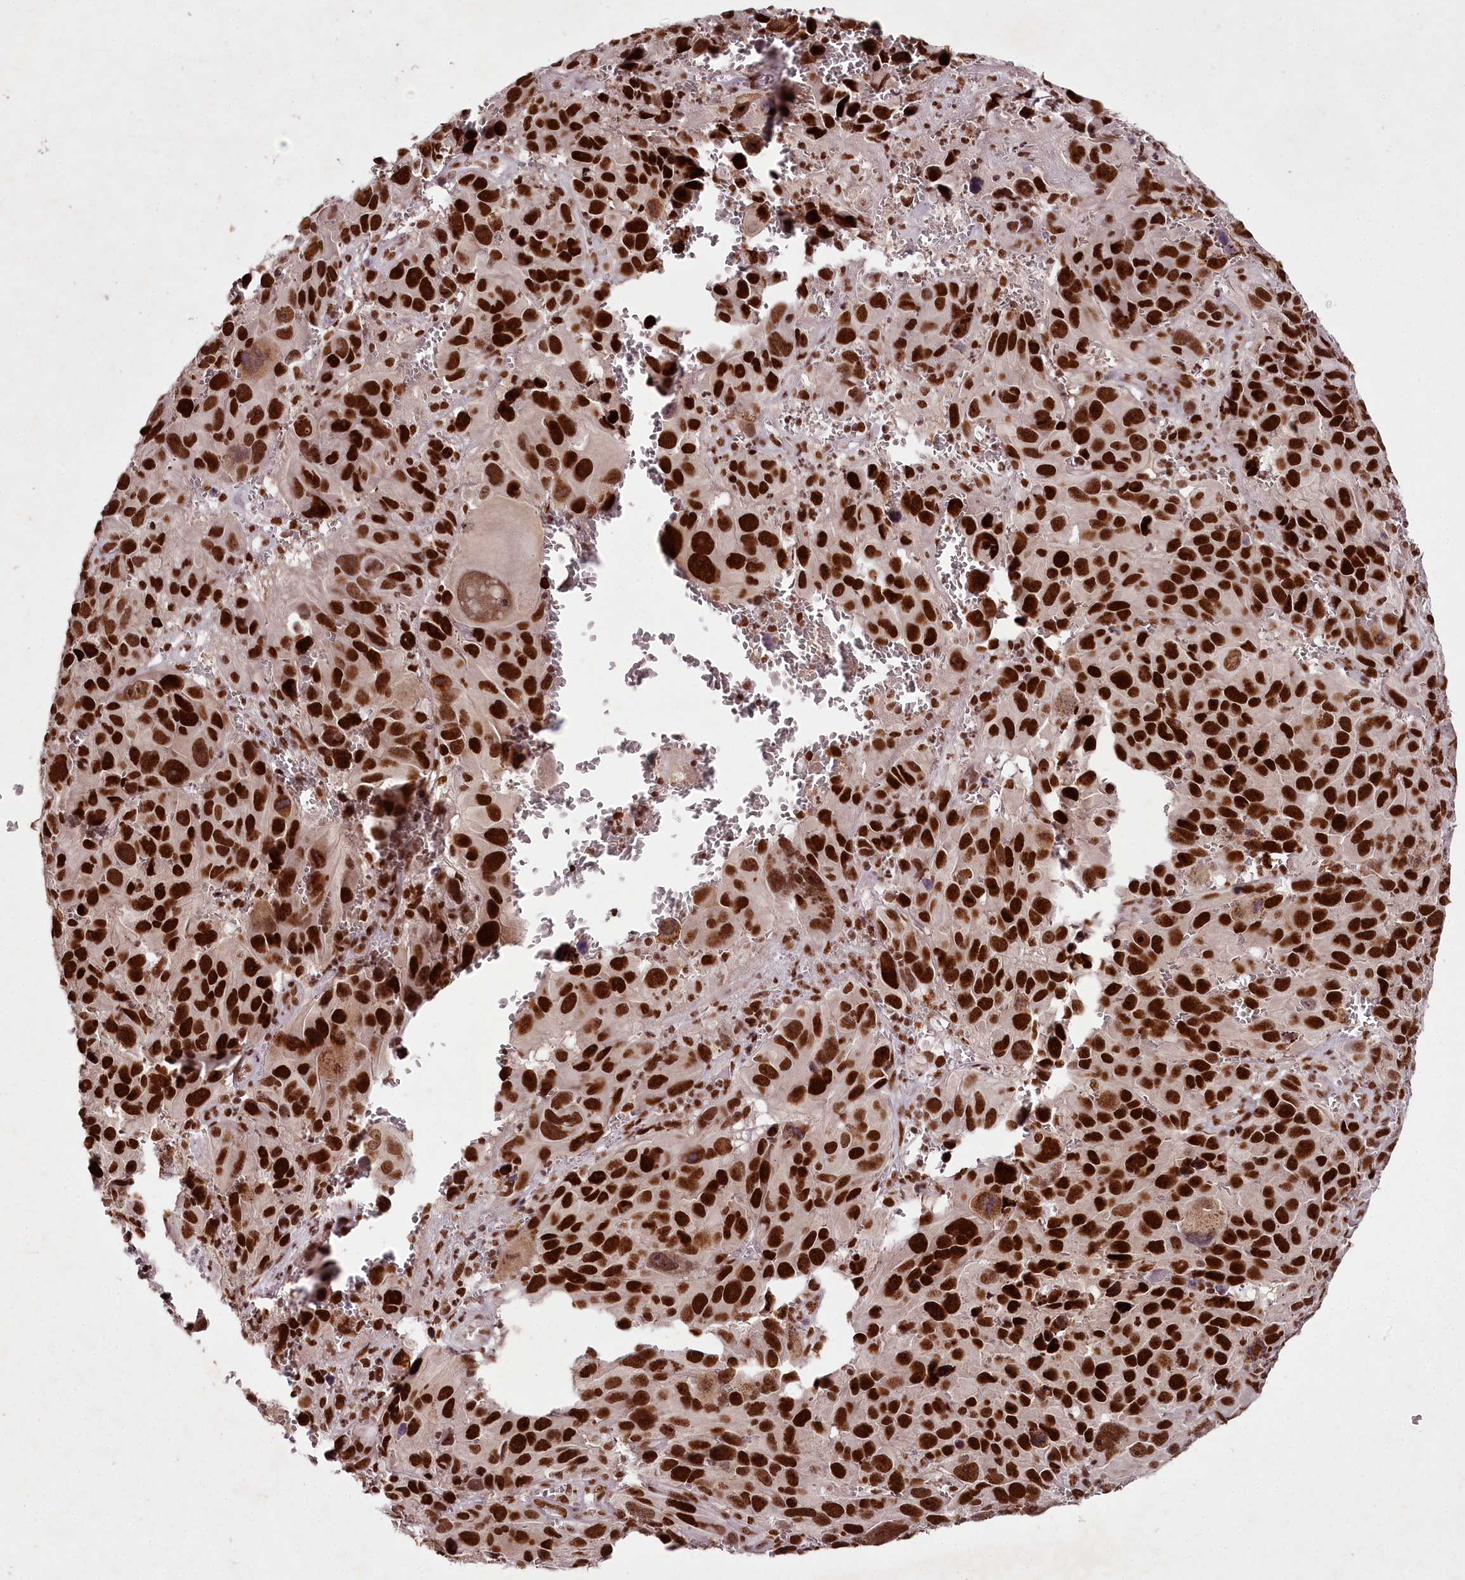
{"staining": {"intensity": "strong", "quantity": ">75%", "location": "nuclear"}, "tissue": "melanoma", "cell_type": "Tumor cells", "image_type": "cancer", "snomed": [{"axis": "morphology", "description": "Malignant melanoma, NOS"}, {"axis": "topography", "description": "Skin"}], "caption": "This histopathology image shows immunohistochemistry (IHC) staining of human melanoma, with high strong nuclear expression in about >75% of tumor cells.", "gene": "PSPC1", "patient": {"sex": "male", "age": 84}}